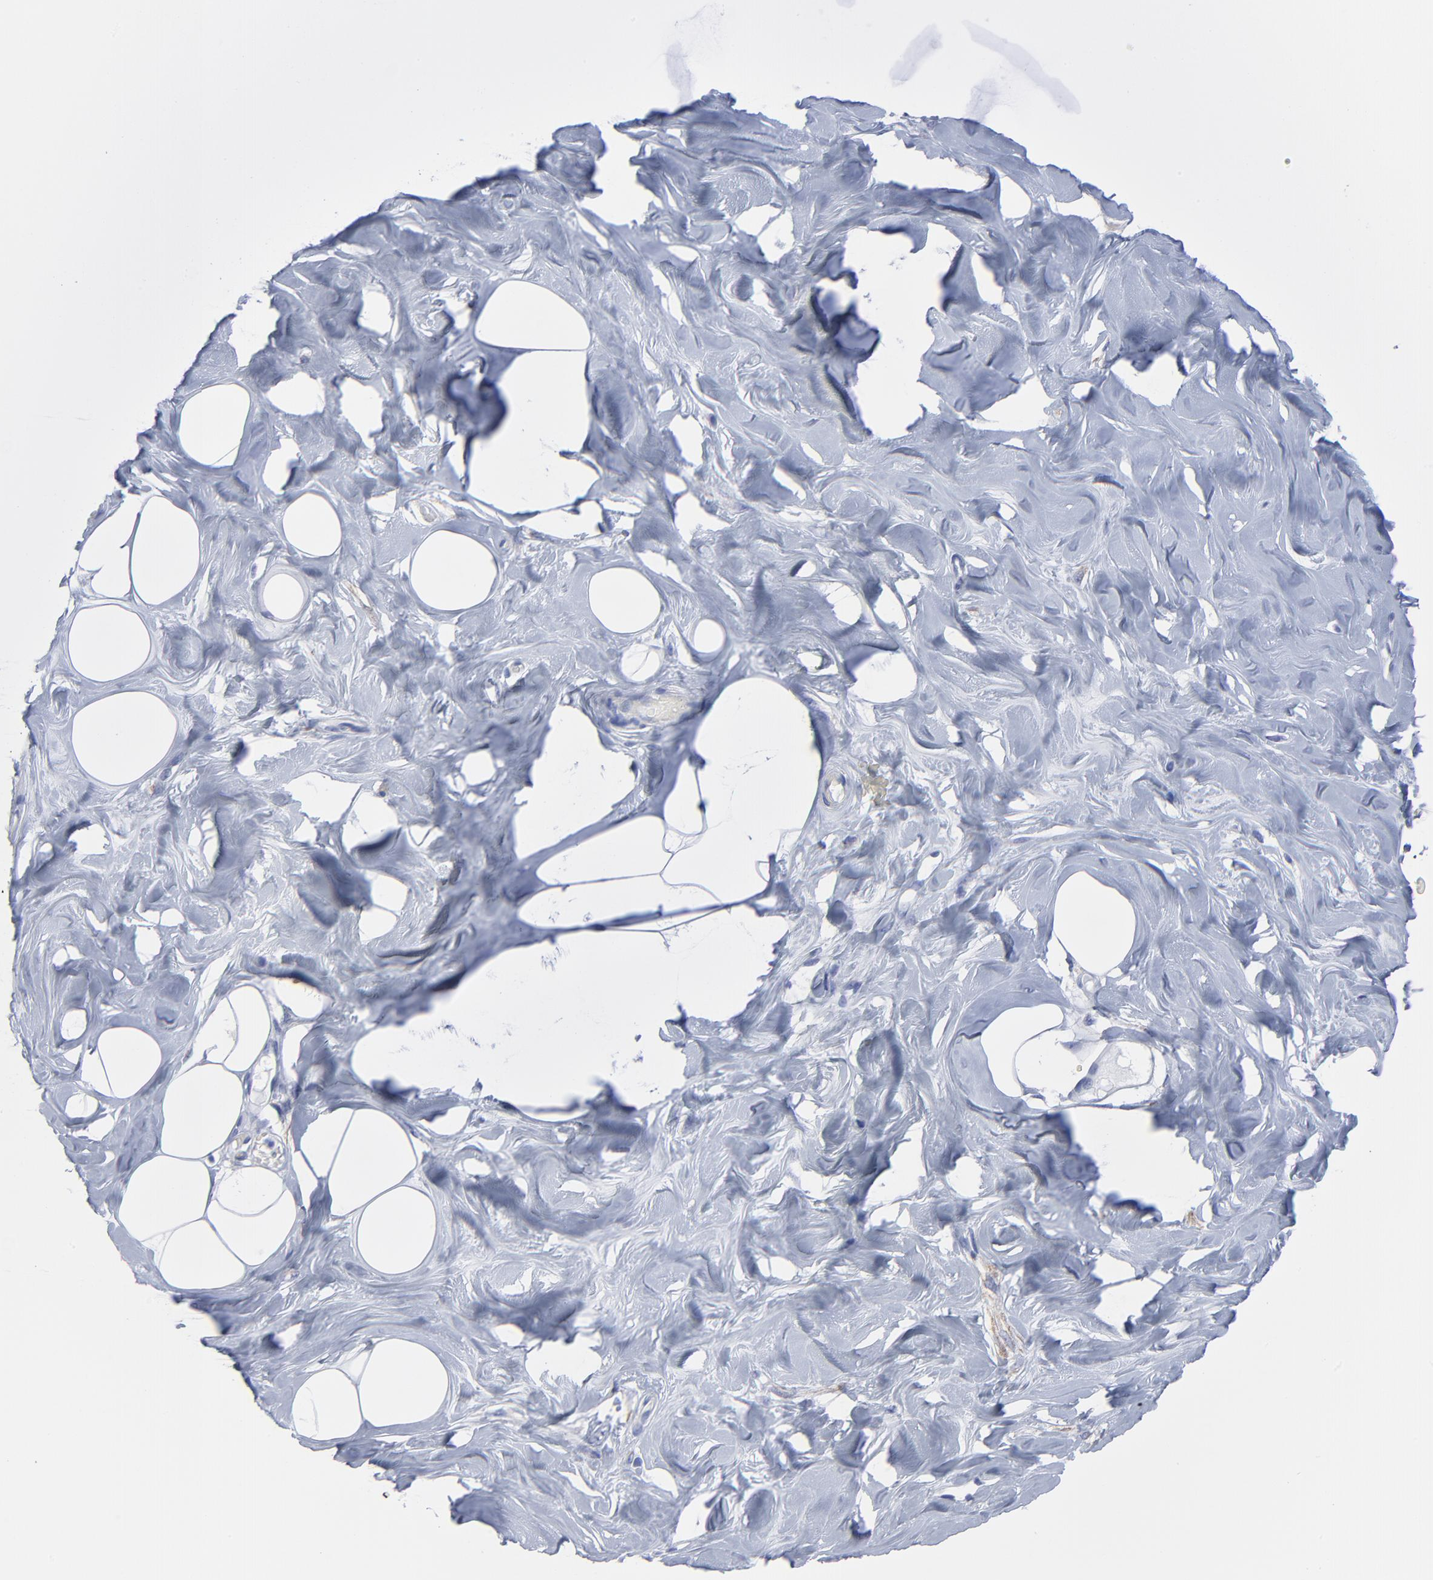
{"staining": {"intensity": "negative", "quantity": "none", "location": "none"}, "tissue": "breast", "cell_type": "Adipocytes", "image_type": "normal", "snomed": [{"axis": "morphology", "description": "Normal tissue, NOS"}, {"axis": "topography", "description": "Breast"}, {"axis": "topography", "description": "Soft tissue"}], "caption": "DAB (3,3'-diaminobenzidine) immunohistochemical staining of benign breast reveals no significant staining in adipocytes.", "gene": "CNTN3", "patient": {"sex": "female", "age": 25}}